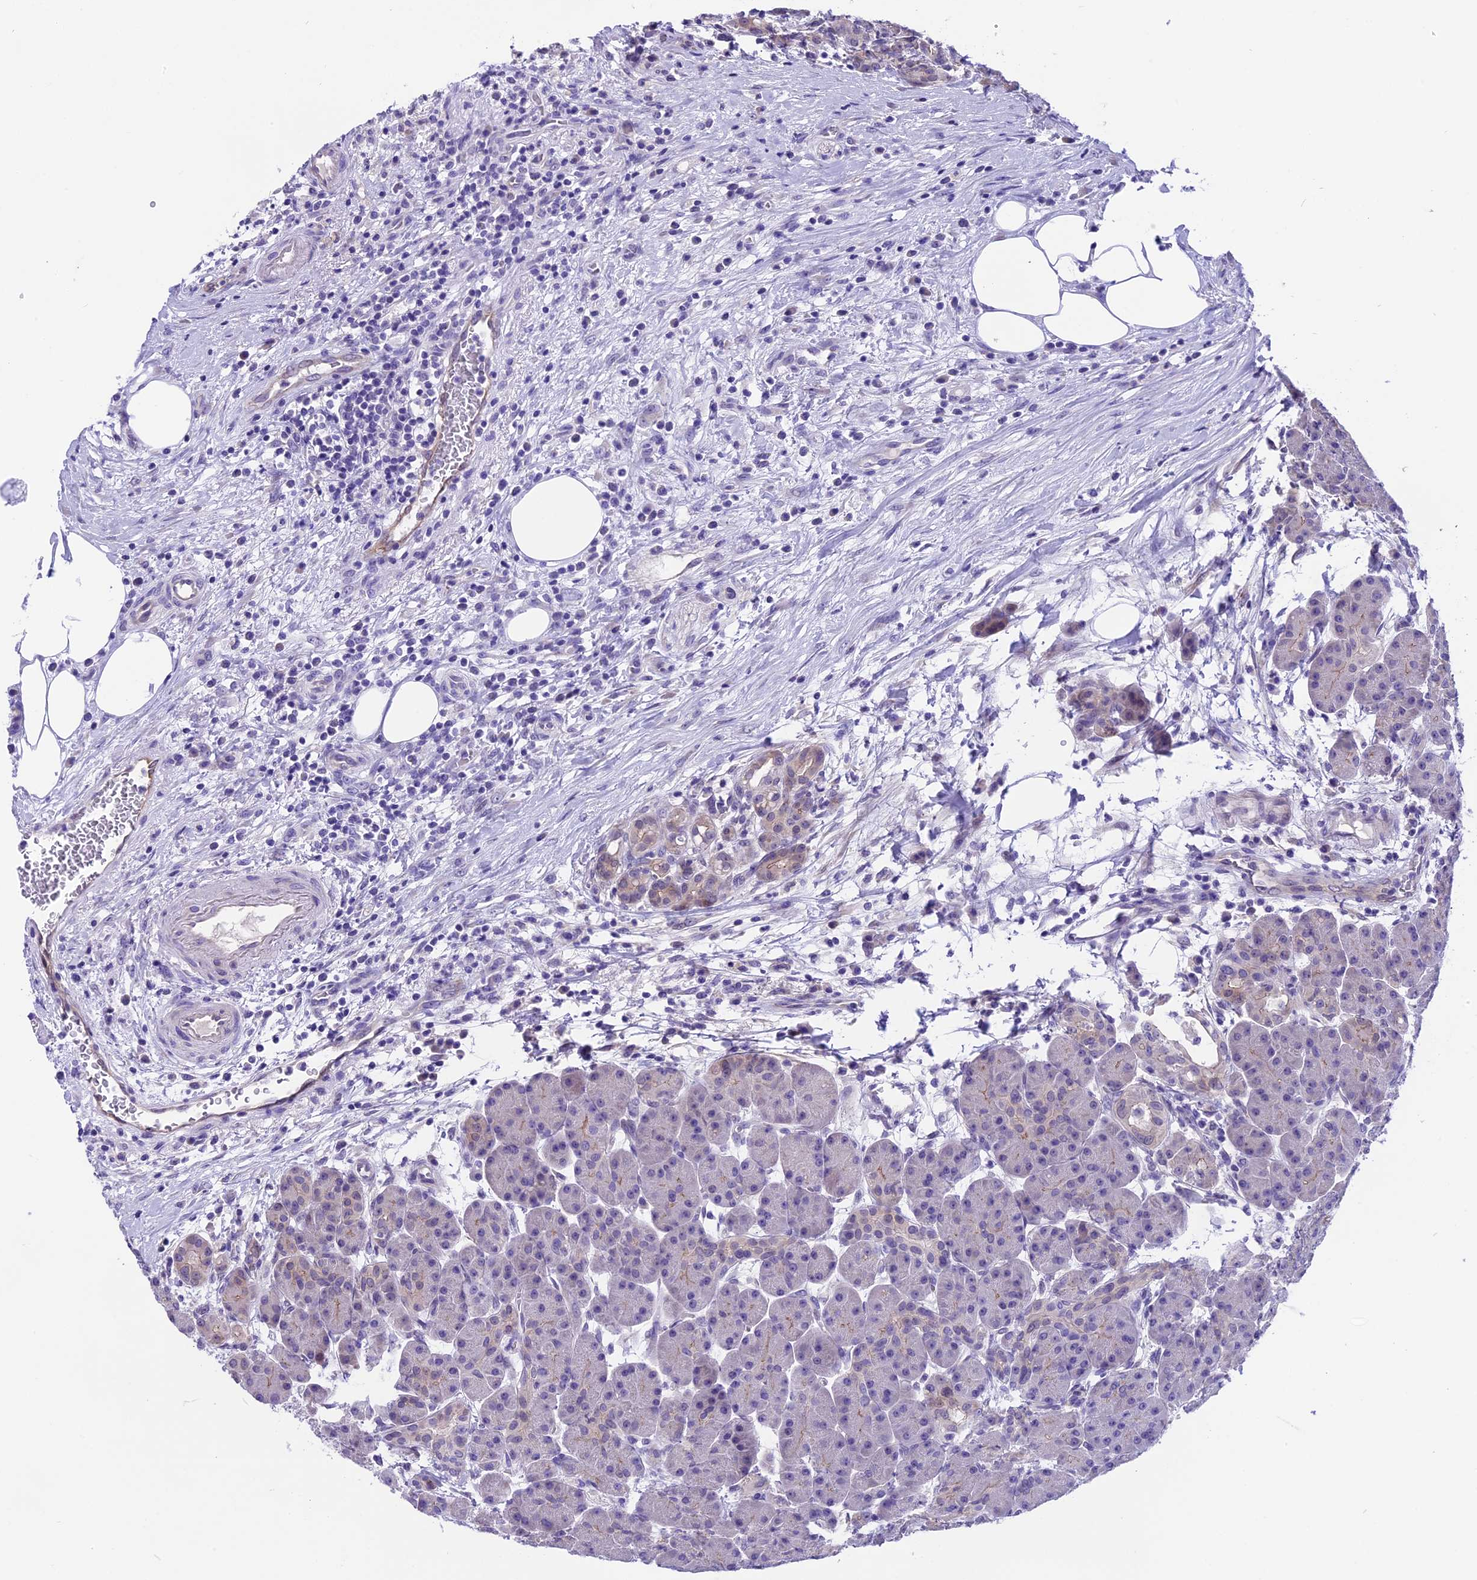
{"staining": {"intensity": "negative", "quantity": "none", "location": "none"}, "tissue": "pancreas", "cell_type": "Exocrine glandular cells", "image_type": "normal", "snomed": [{"axis": "morphology", "description": "Normal tissue, NOS"}, {"axis": "topography", "description": "Pancreas"}], "caption": "Immunohistochemistry micrograph of benign pancreas: human pancreas stained with DAB (3,3'-diaminobenzidine) shows no significant protein staining in exocrine glandular cells.", "gene": "PRR15", "patient": {"sex": "male", "age": 63}}